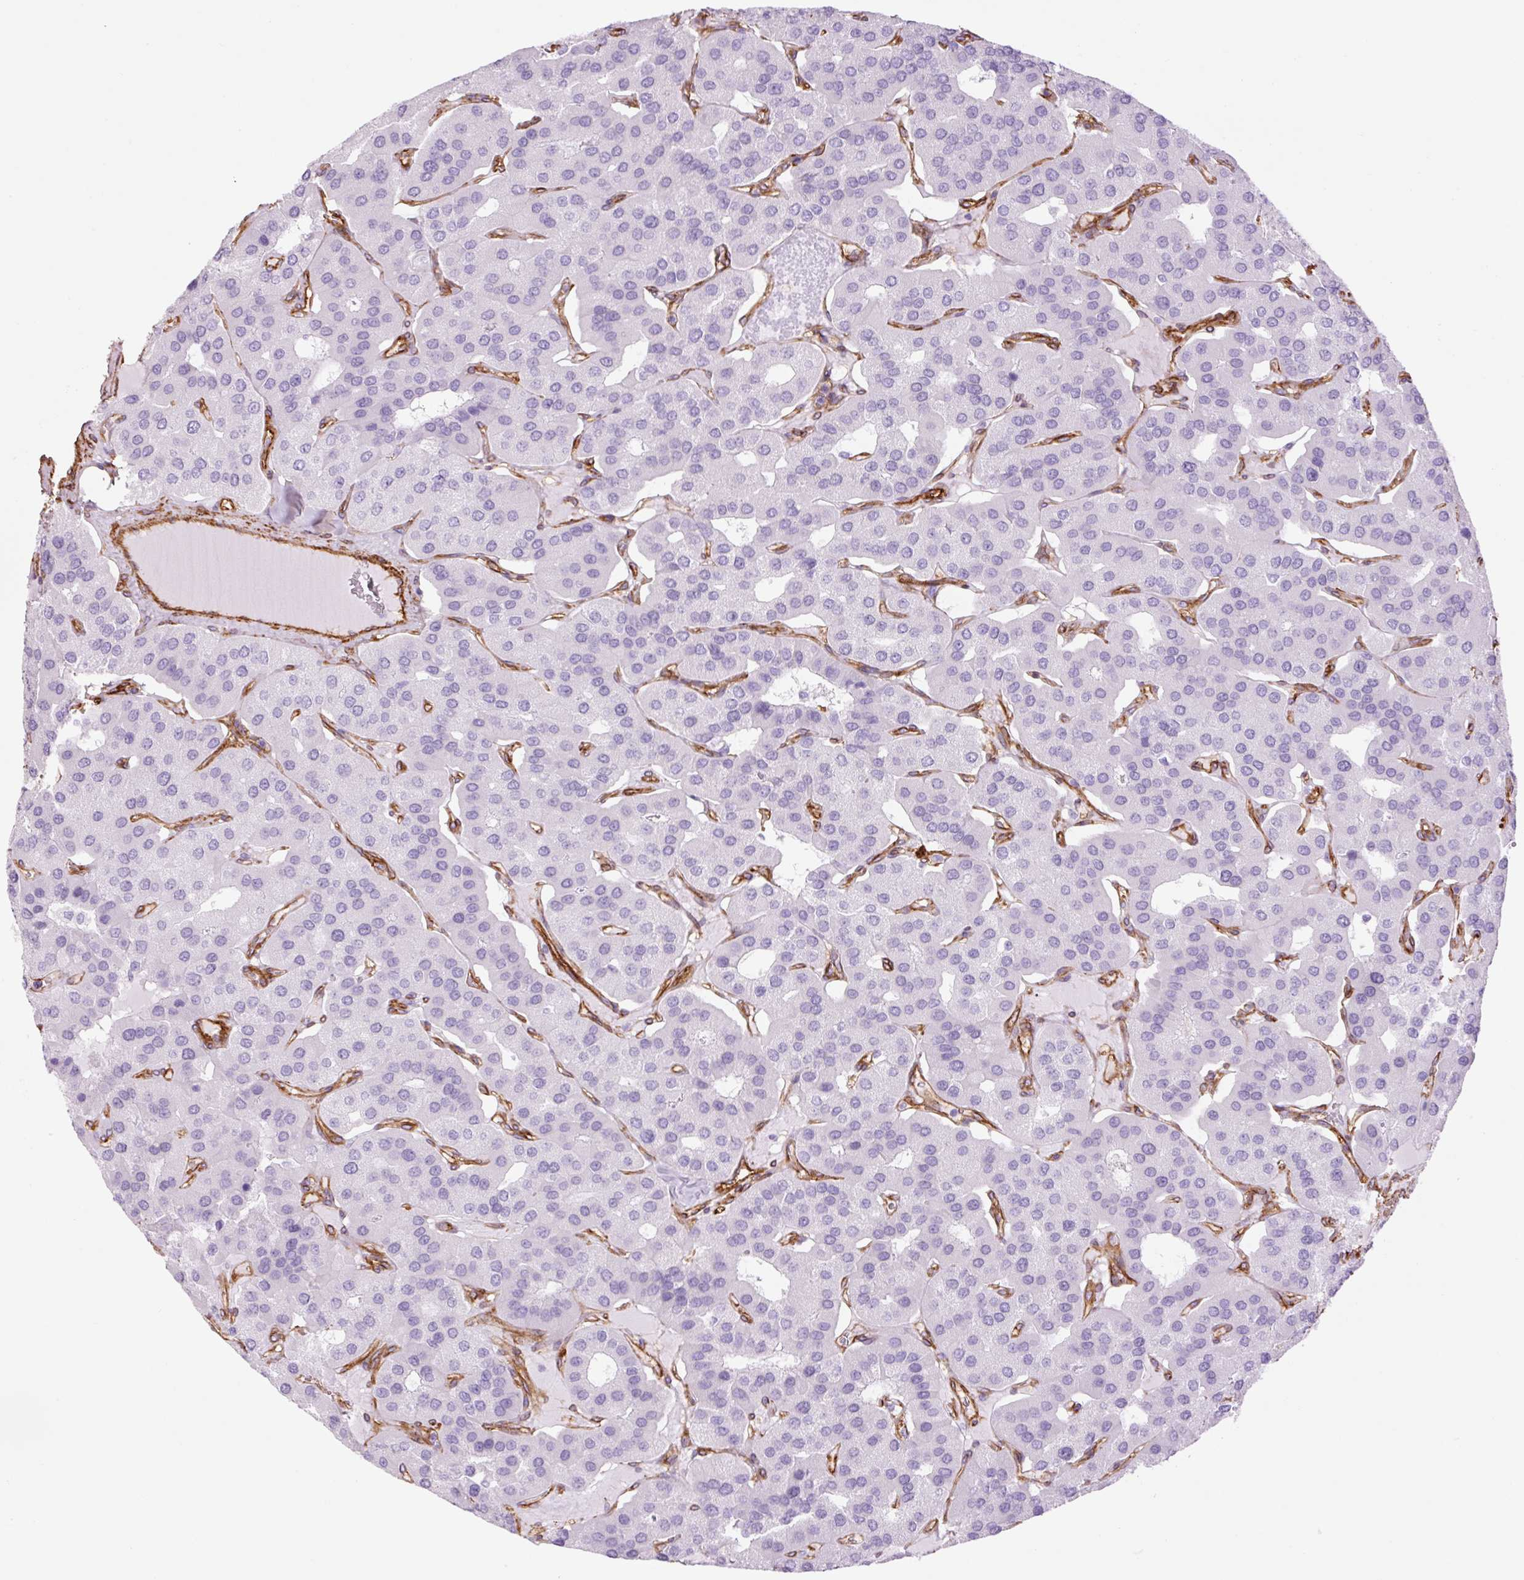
{"staining": {"intensity": "negative", "quantity": "none", "location": "none"}, "tissue": "parathyroid gland", "cell_type": "Glandular cells", "image_type": "normal", "snomed": [{"axis": "morphology", "description": "Normal tissue, NOS"}, {"axis": "morphology", "description": "Adenoma, NOS"}, {"axis": "topography", "description": "Parathyroid gland"}], "caption": "DAB (3,3'-diaminobenzidine) immunohistochemical staining of benign human parathyroid gland reveals no significant staining in glandular cells.", "gene": "CAV1", "patient": {"sex": "female", "age": 86}}